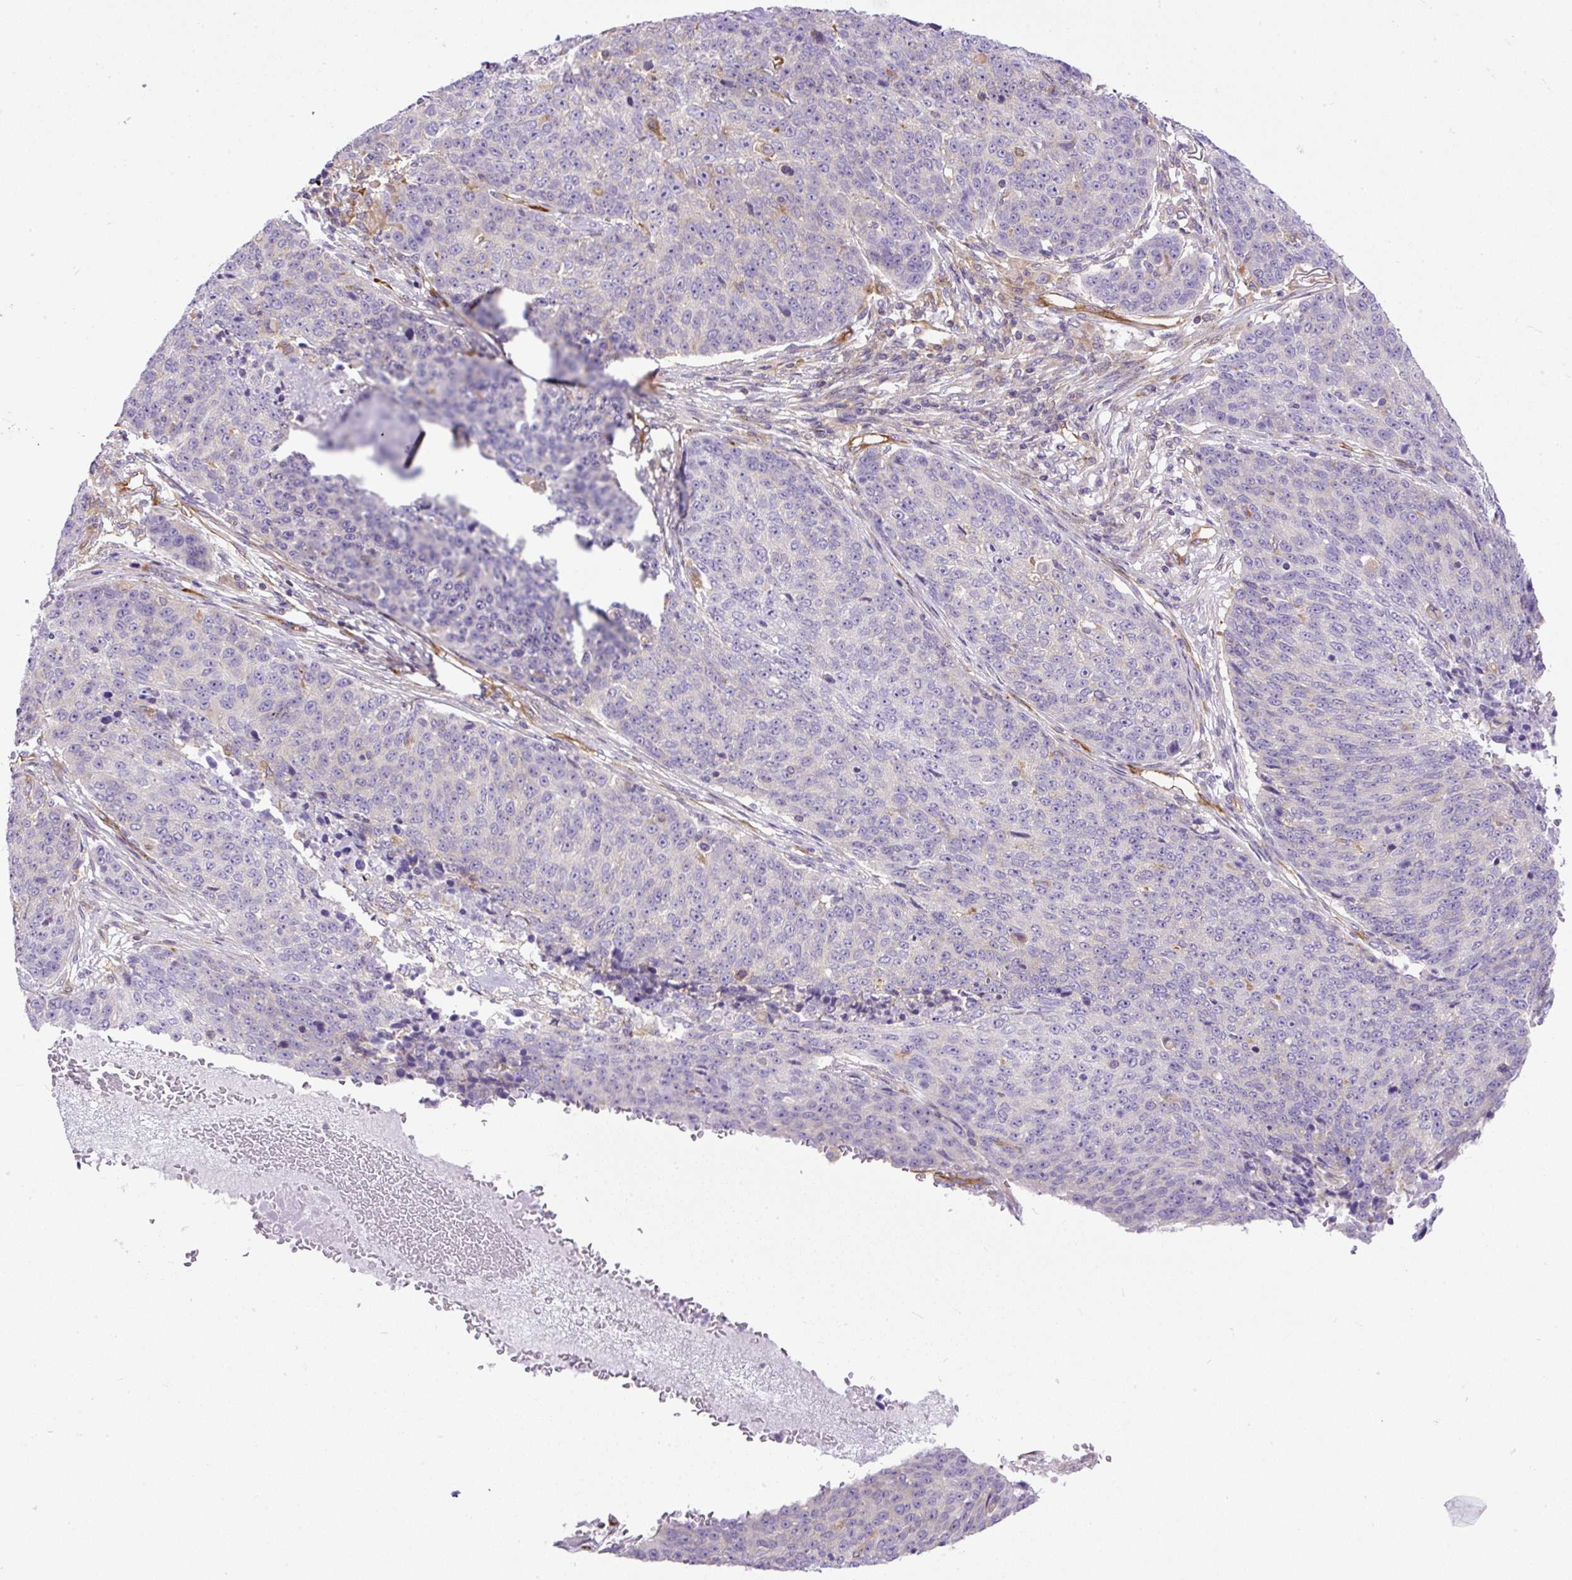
{"staining": {"intensity": "negative", "quantity": "none", "location": "none"}, "tissue": "lung cancer", "cell_type": "Tumor cells", "image_type": "cancer", "snomed": [{"axis": "morphology", "description": "Normal tissue, NOS"}, {"axis": "morphology", "description": "Squamous cell carcinoma, NOS"}, {"axis": "topography", "description": "Lymph node"}, {"axis": "topography", "description": "Lung"}], "caption": "Tumor cells are negative for brown protein staining in squamous cell carcinoma (lung).", "gene": "MAP1S", "patient": {"sex": "male", "age": 66}}